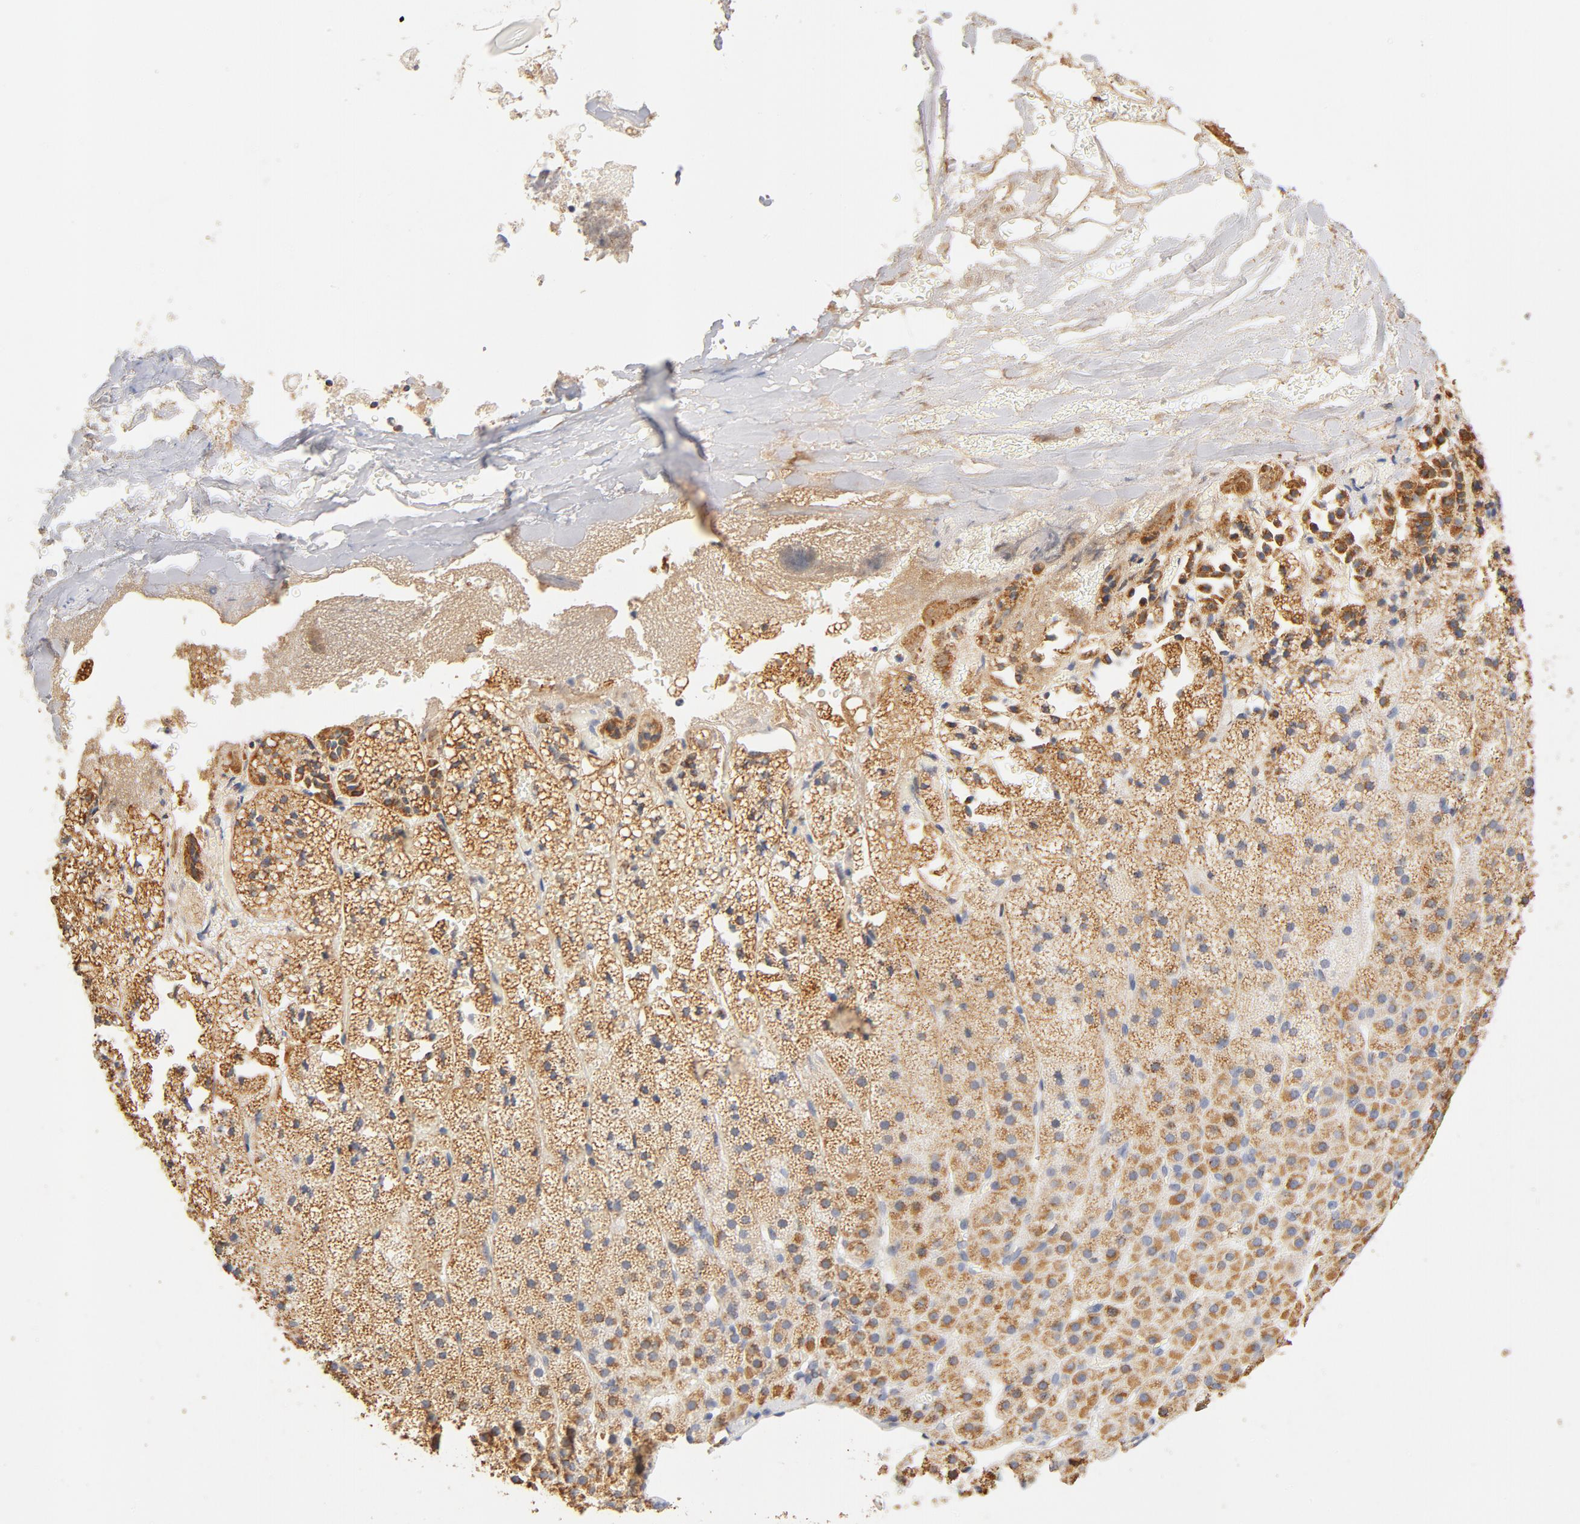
{"staining": {"intensity": "moderate", "quantity": ">75%", "location": "cytoplasmic/membranous"}, "tissue": "adrenal gland", "cell_type": "Glandular cells", "image_type": "normal", "snomed": [{"axis": "morphology", "description": "Normal tissue, NOS"}, {"axis": "topography", "description": "Adrenal gland"}], "caption": "Brown immunohistochemical staining in normal adrenal gland displays moderate cytoplasmic/membranous staining in approximately >75% of glandular cells. Ihc stains the protein of interest in brown and the nuclei are stained blue.", "gene": "COX4I1", "patient": {"sex": "male", "age": 35}}